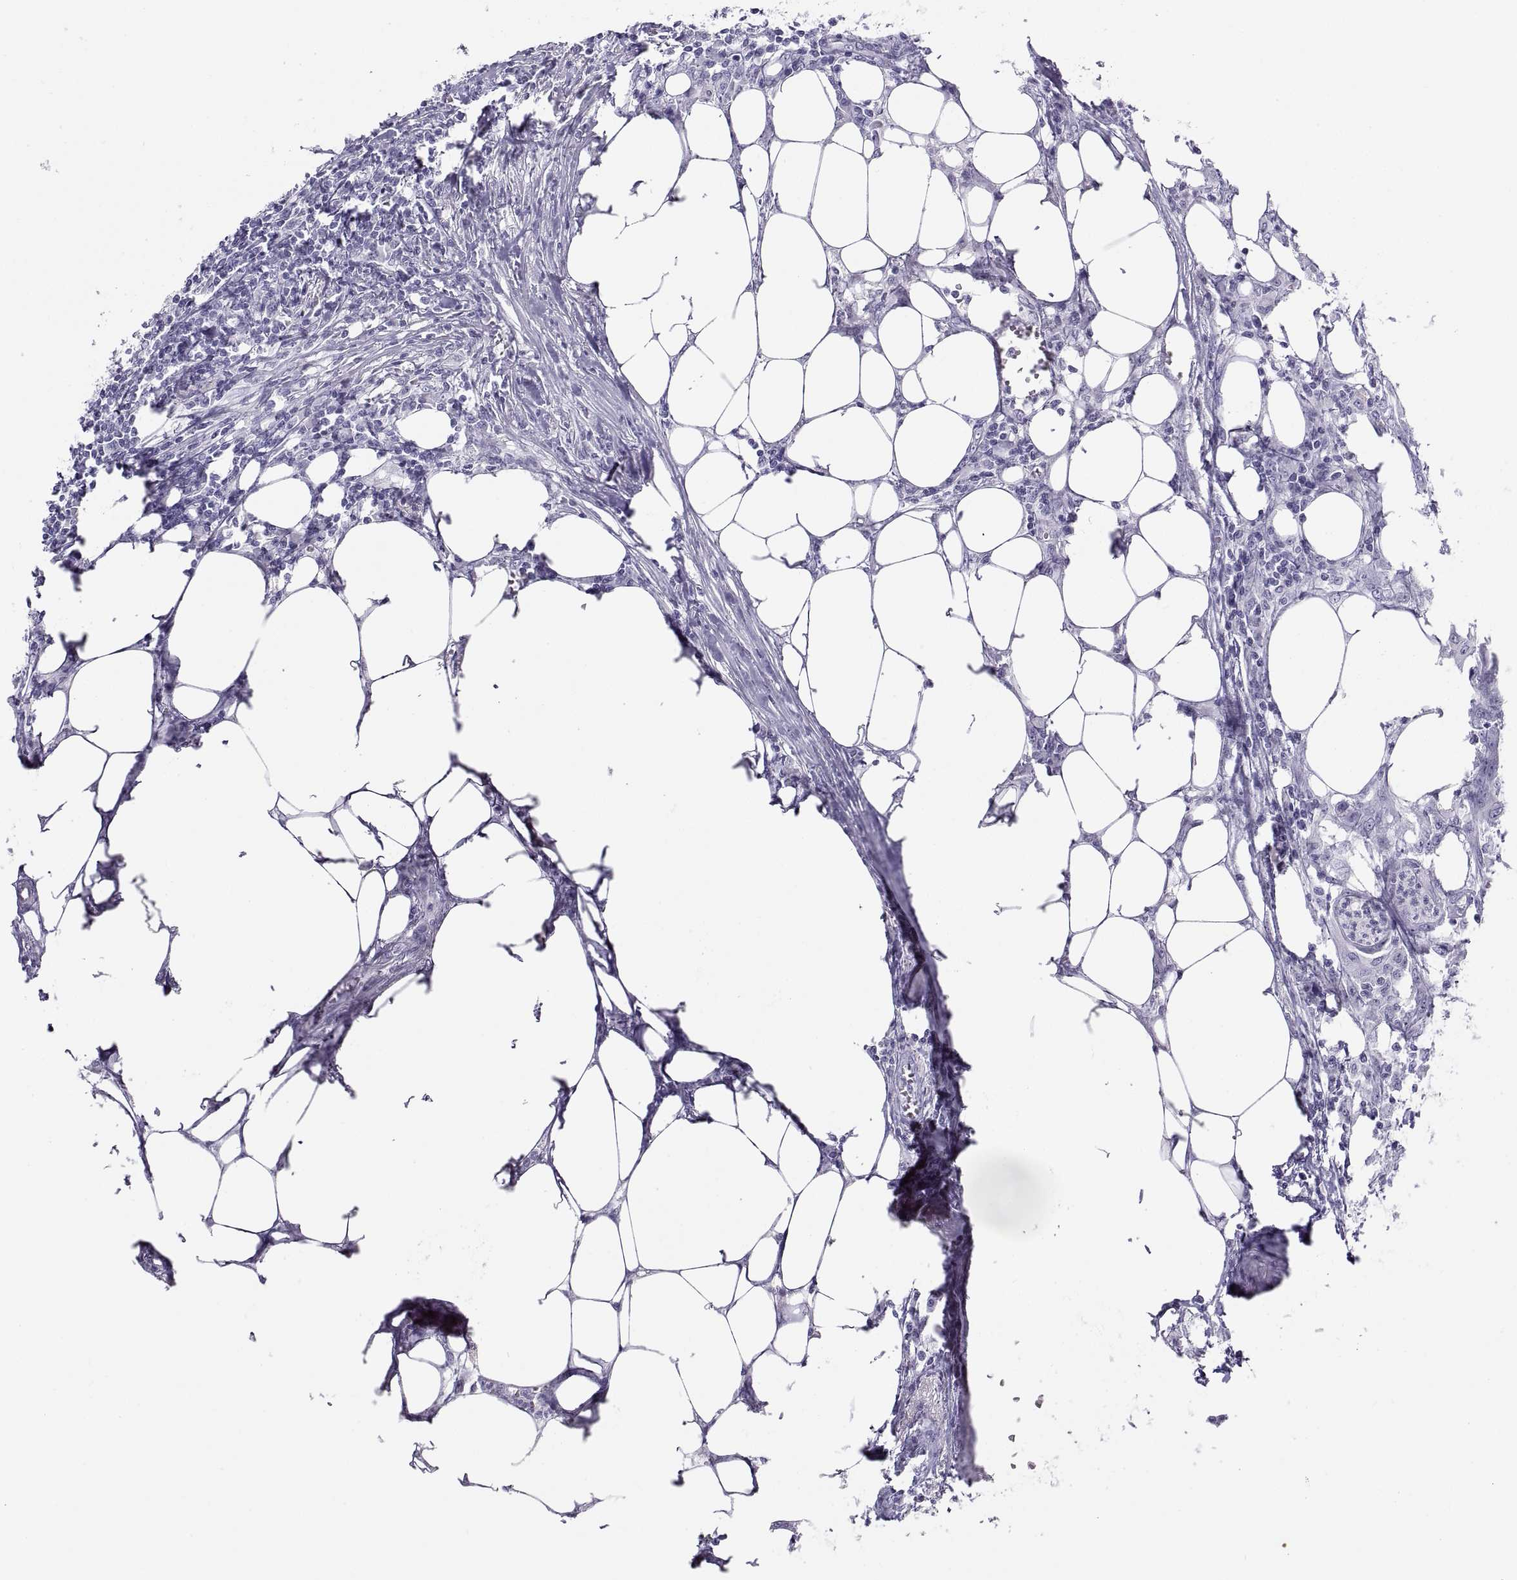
{"staining": {"intensity": "negative", "quantity": "none", "location": "none"}, "tissue": "colorectal cancer", "cell_type": "Tumor cells", "image_type": "cancer", "snomed": [{"axis": "morphology", "description": "Adenocarcinoma, NOS"}, {"axis": "topography", "description": "Colon"}], "caption": "Tumor cells show no significant protein staining in colorectal cancer.", "gene": "SEMG1", "patient": {"sex": "male", "age": 84}}